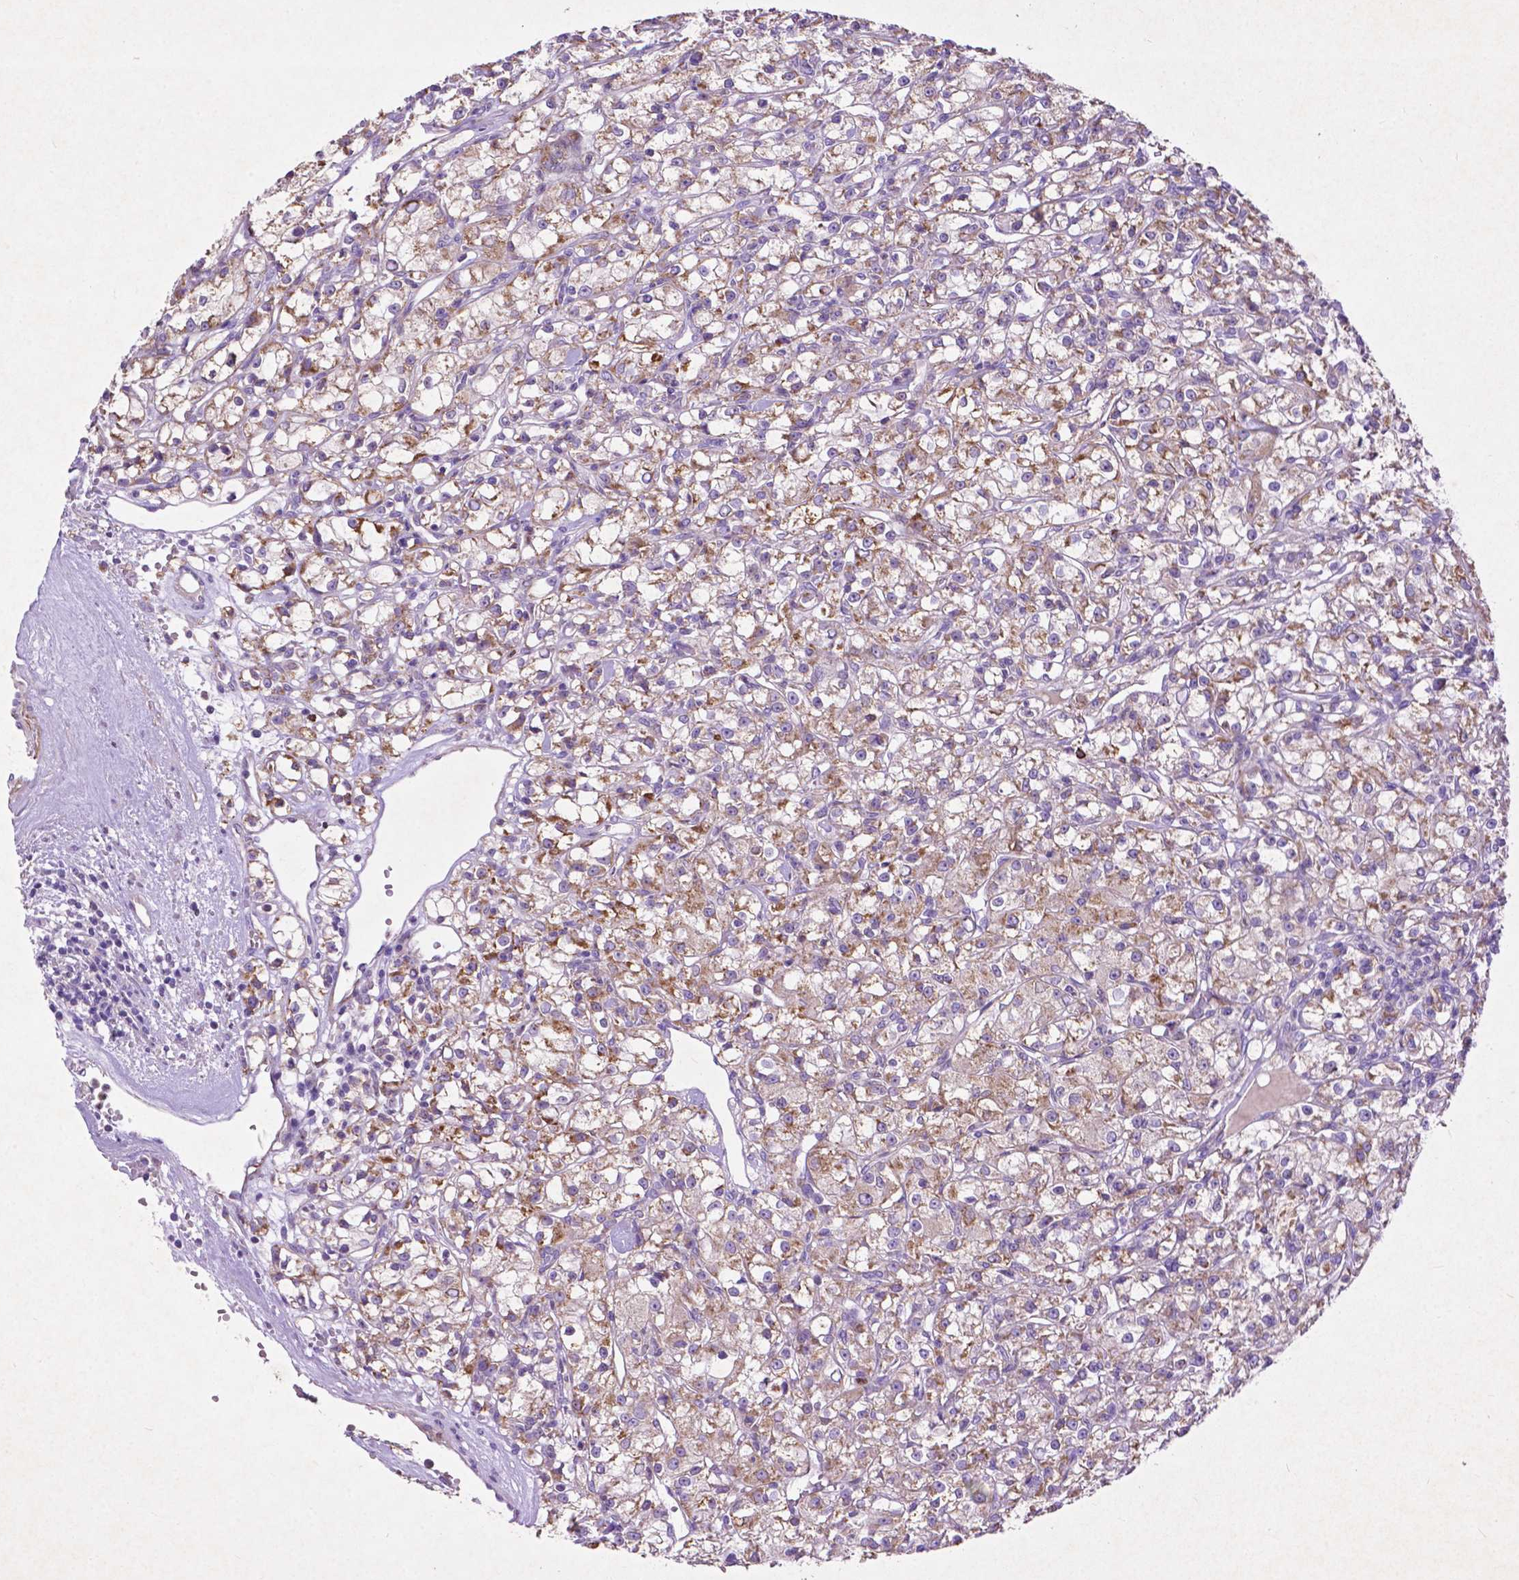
{"staining": {"intensity": "moderate", "quantity": "25%-75%", "location": "cytoplasmic/membranous"}, "tissue": "renal cancer", "cell_type": "Tumor cells", "image_type": "cancer", "snomed": [{"axis": "morphology", "description": "Adenocarcinoma, NOS"}, {"axis": "topography", "description": "Kidney"}], "caption": "About 25%-75% of tumor cells in human renal adenocarcinoma reveal moderate cytoplasmic/membranous protein staining as visualized by brown immunohistochemical staining.", "gene": "THEGL", "patient": {"sex": "female", "age": 59}}